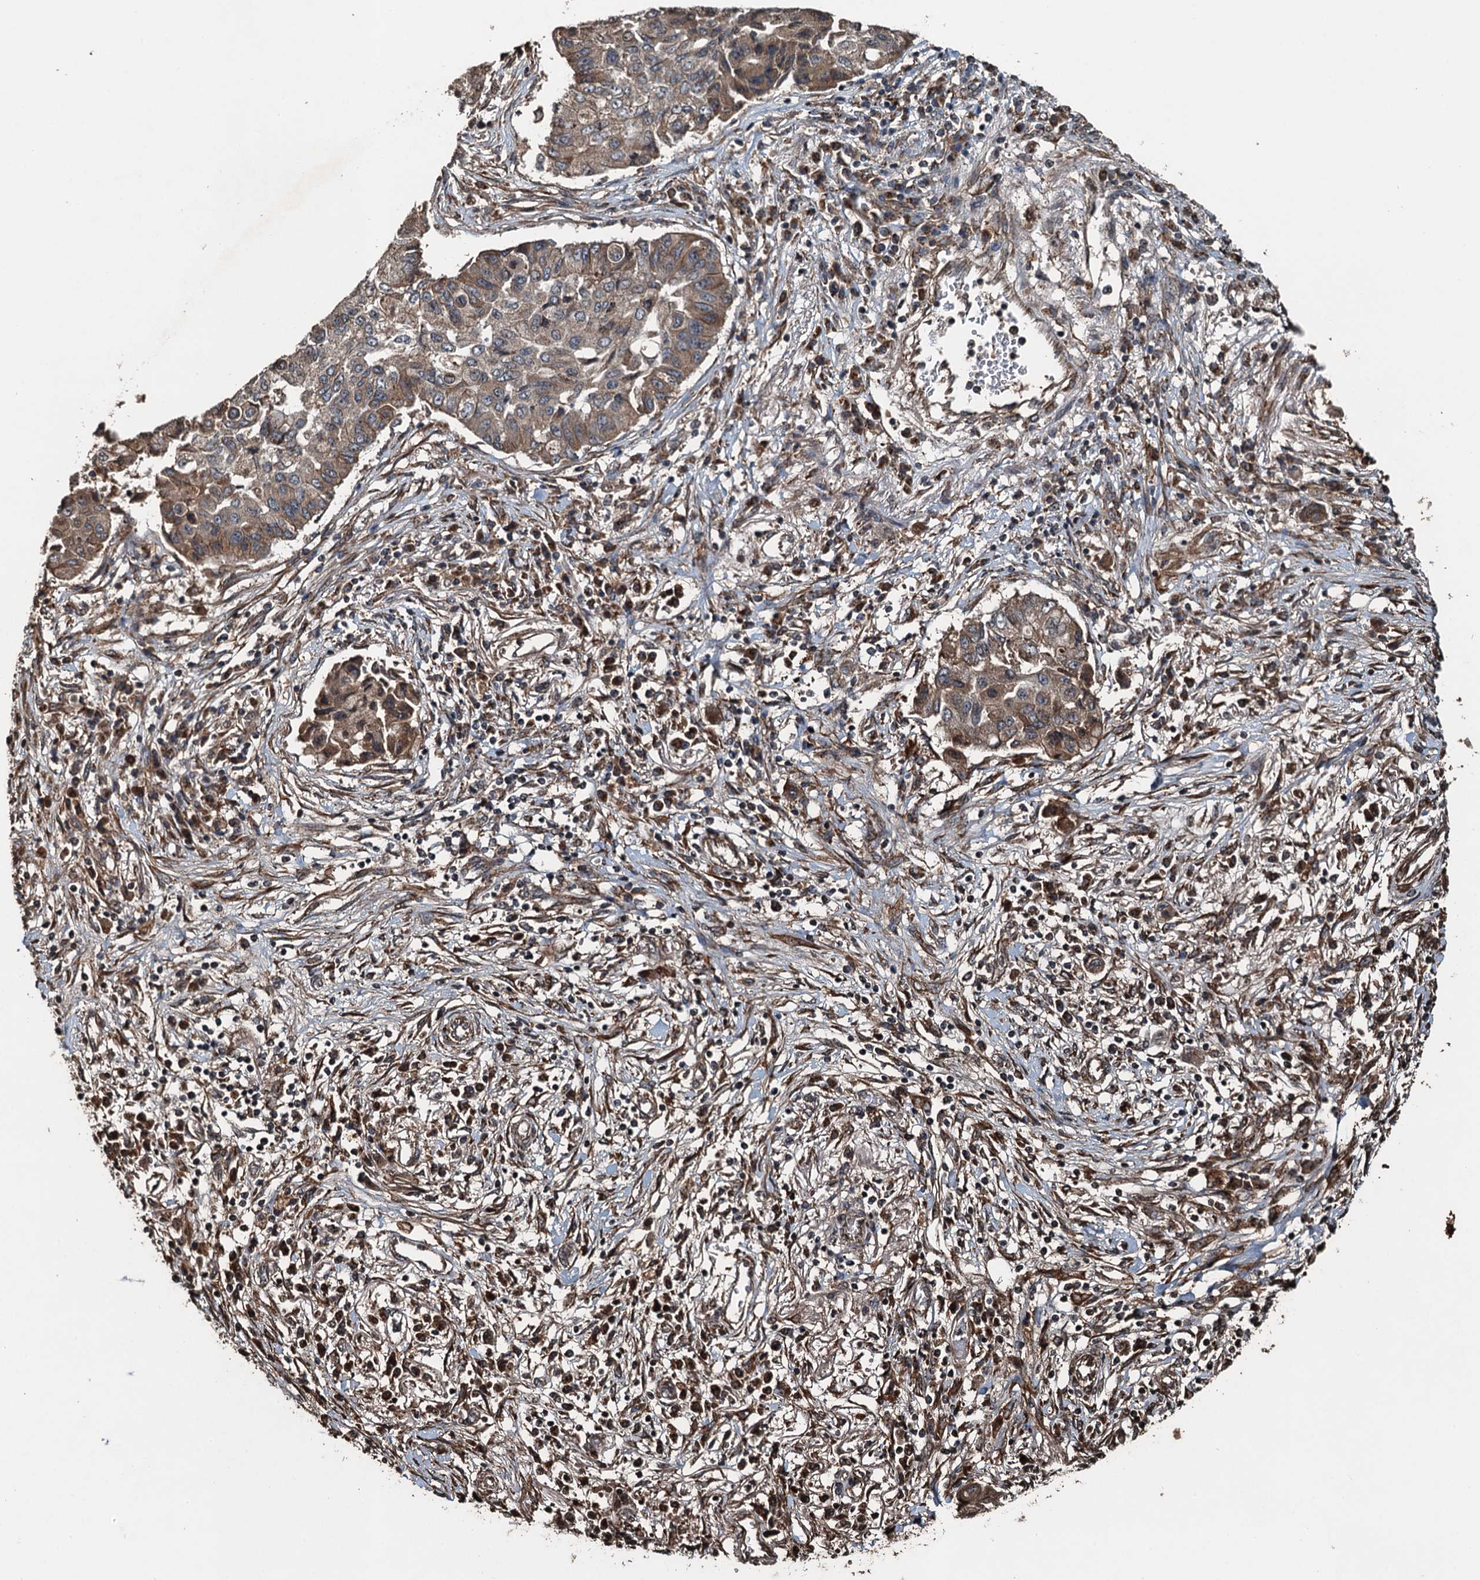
{"staining": {"intensity": "weak", "quantity": ">75%", "location": "cytoplasmic/membranous"}, "tissue": "lung cancer", "cell_type": "Tumor cells", "image_type": "cancer", "snomed": [{"axis": "morphology", "description": "Squamous cell carcinoma, NOS"}, {"axis": "topography", "description": "Lung"}], "caption": "Immunohistochemical staining of lung squamous cell carcinoma demonstrates weak cytoplasmic/membranous protein positivity in about >75% of tumor cells.", "gene": "TCTN1", "patient": {"sex": "male", "age": 74}}